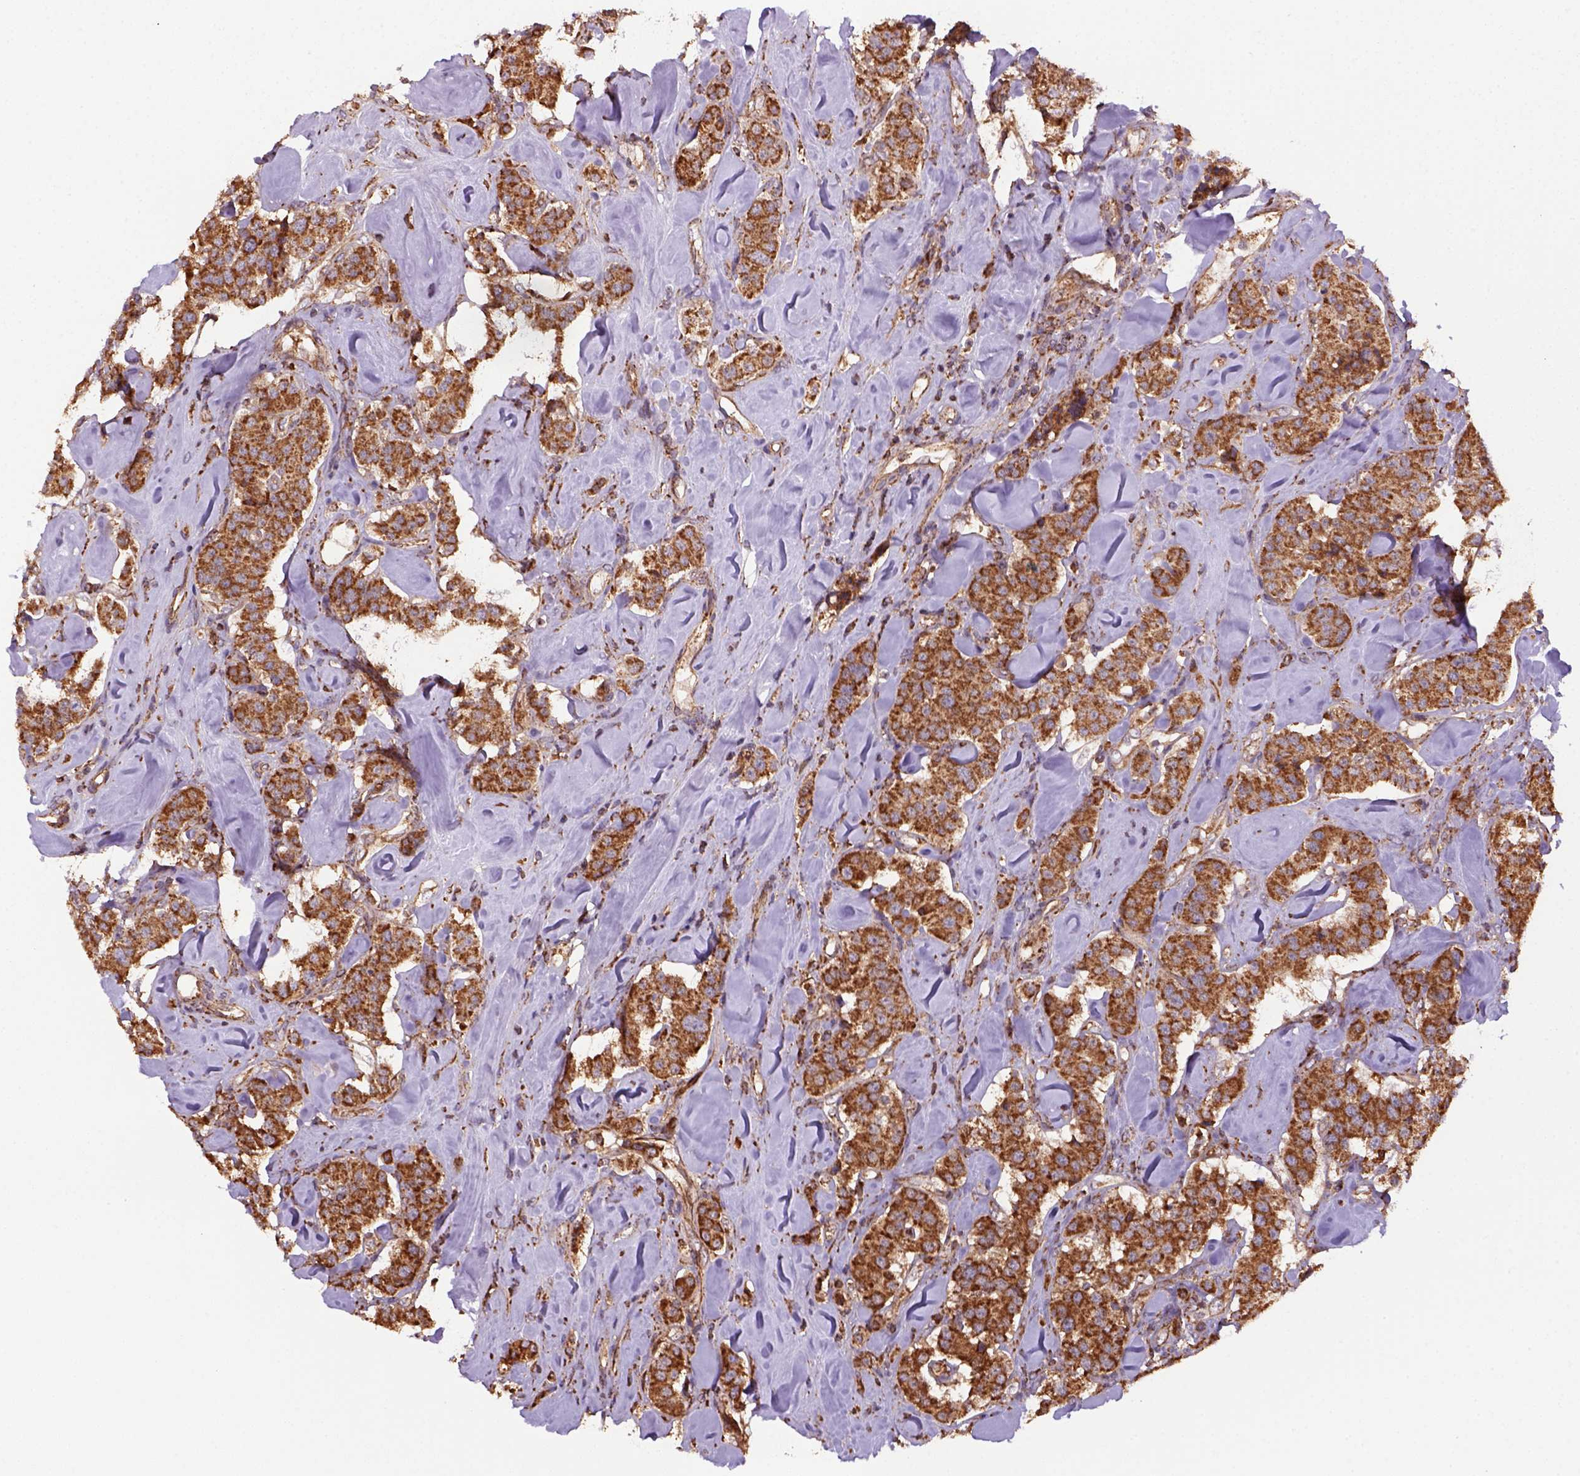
{"staining": {"intensity": "strong", "quantity": ">75%", "location": "cytoplasmic/membranous"}, "tissue": "carcinoid", "cell_type": "Tumor cells", "image_type": "cancer", "snomed": [{"axis": "morphology", "description": "Carcinoid, malignant, NOS"}, {"axis": "topography", "description": "Pancreas"}], "caption": "Approximately >75% of tumor cells in carcinoid demonstrate strong cytoplasmic/membranous protein staining as visualized by brown immunohistochemical staining.", "gene": "MAPK8IP3", "patient": {"sex": "male", "age": 41}}